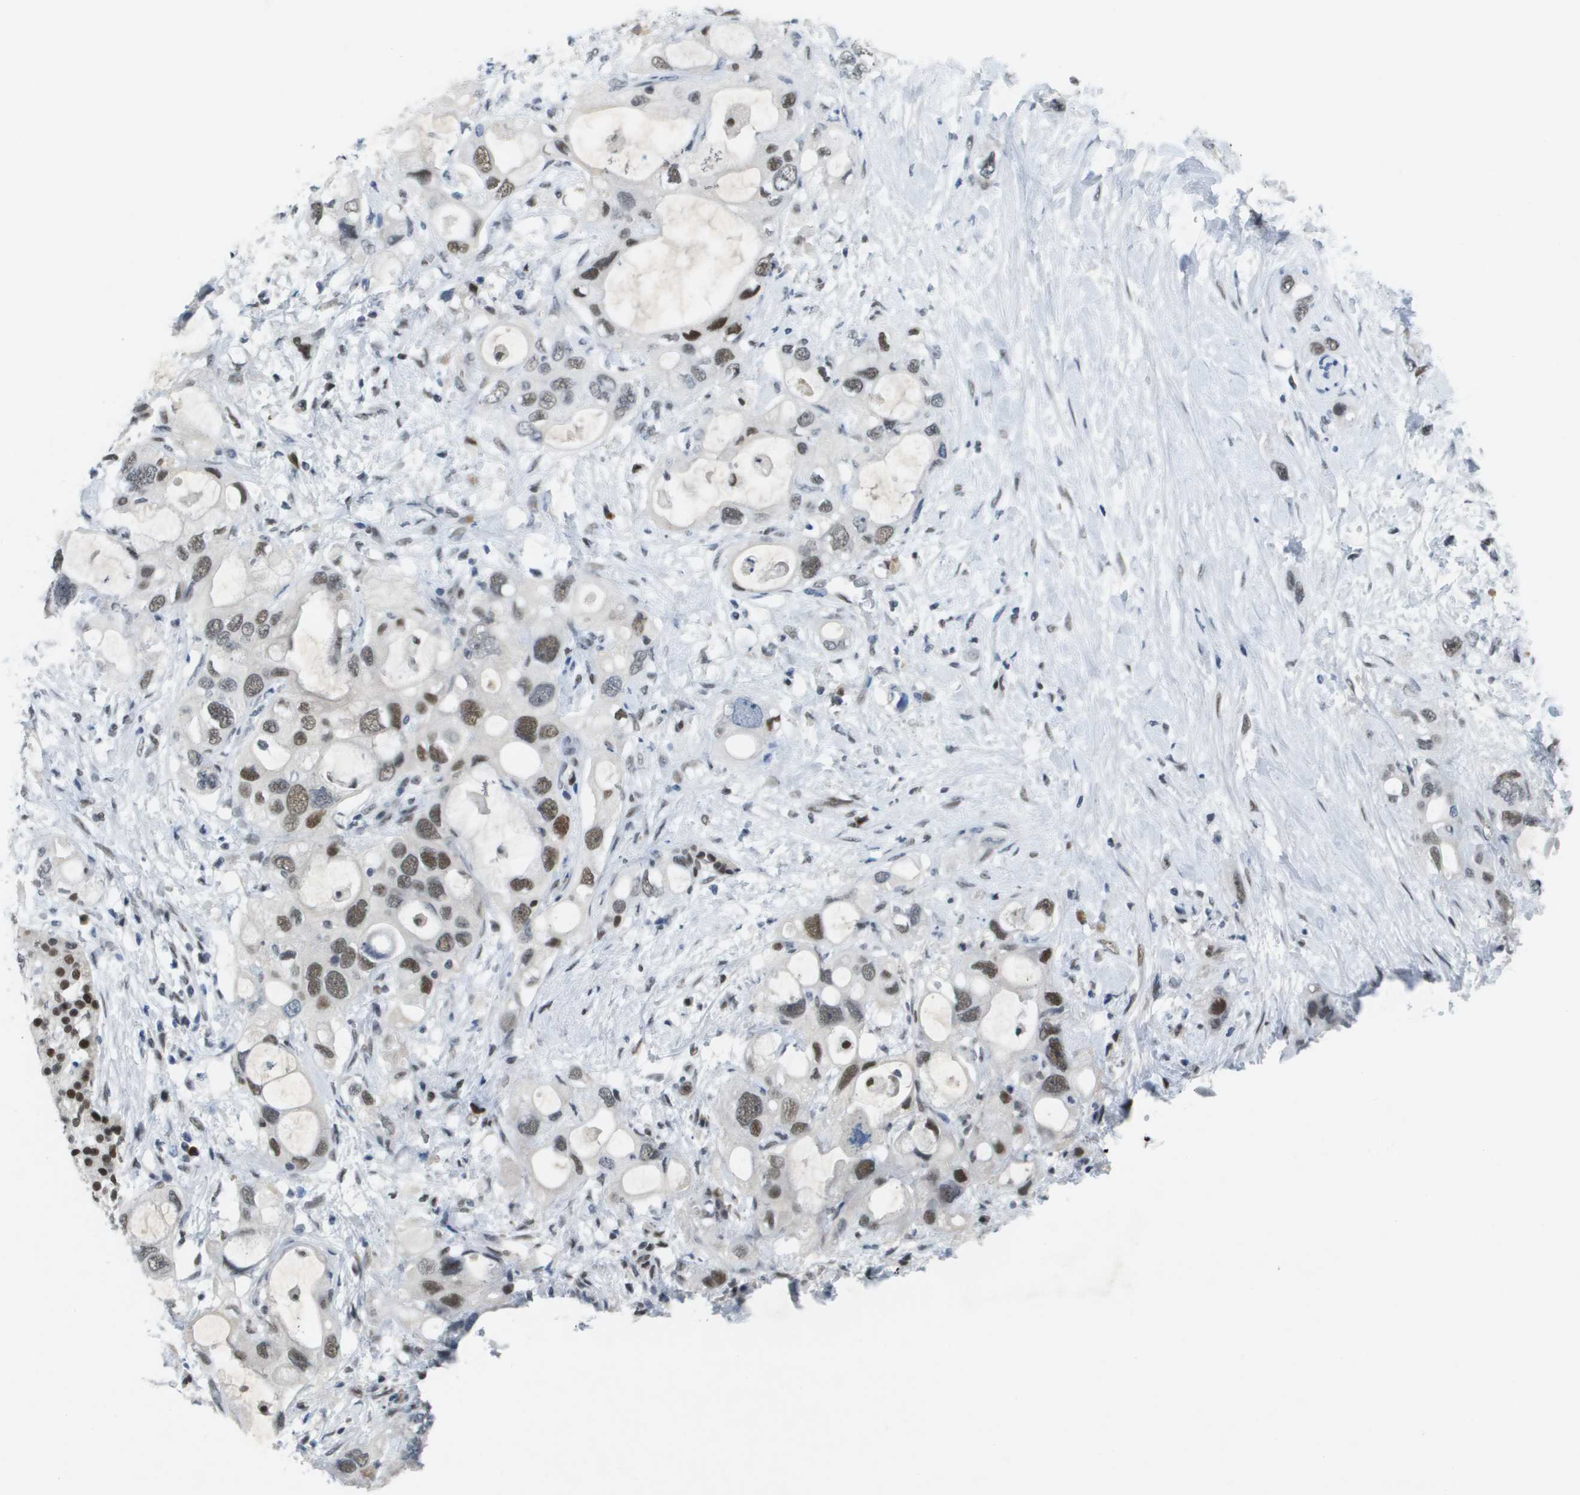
{"staining": {"intensity": "moderate", "quantity": ">75%", "location": "nuclear"}, "tissue": "pancreatic cancer", "cell_type": "Tumor cells", "image_type": "cancer", "snomed": [{"axis": "morphology", "description": "Adenocarcinoma, NOS"}, {"axis": "topography", "description": "Pancreas"}], "caption": "The photomicrograph demonstrates a brown stain indicating the presence of a protein in the nuclear of tumor cells in pancreatic cancer (adenocarcinoma).", "gene": "TP53RK", "patient": {"sex": "female", "age": 56}}